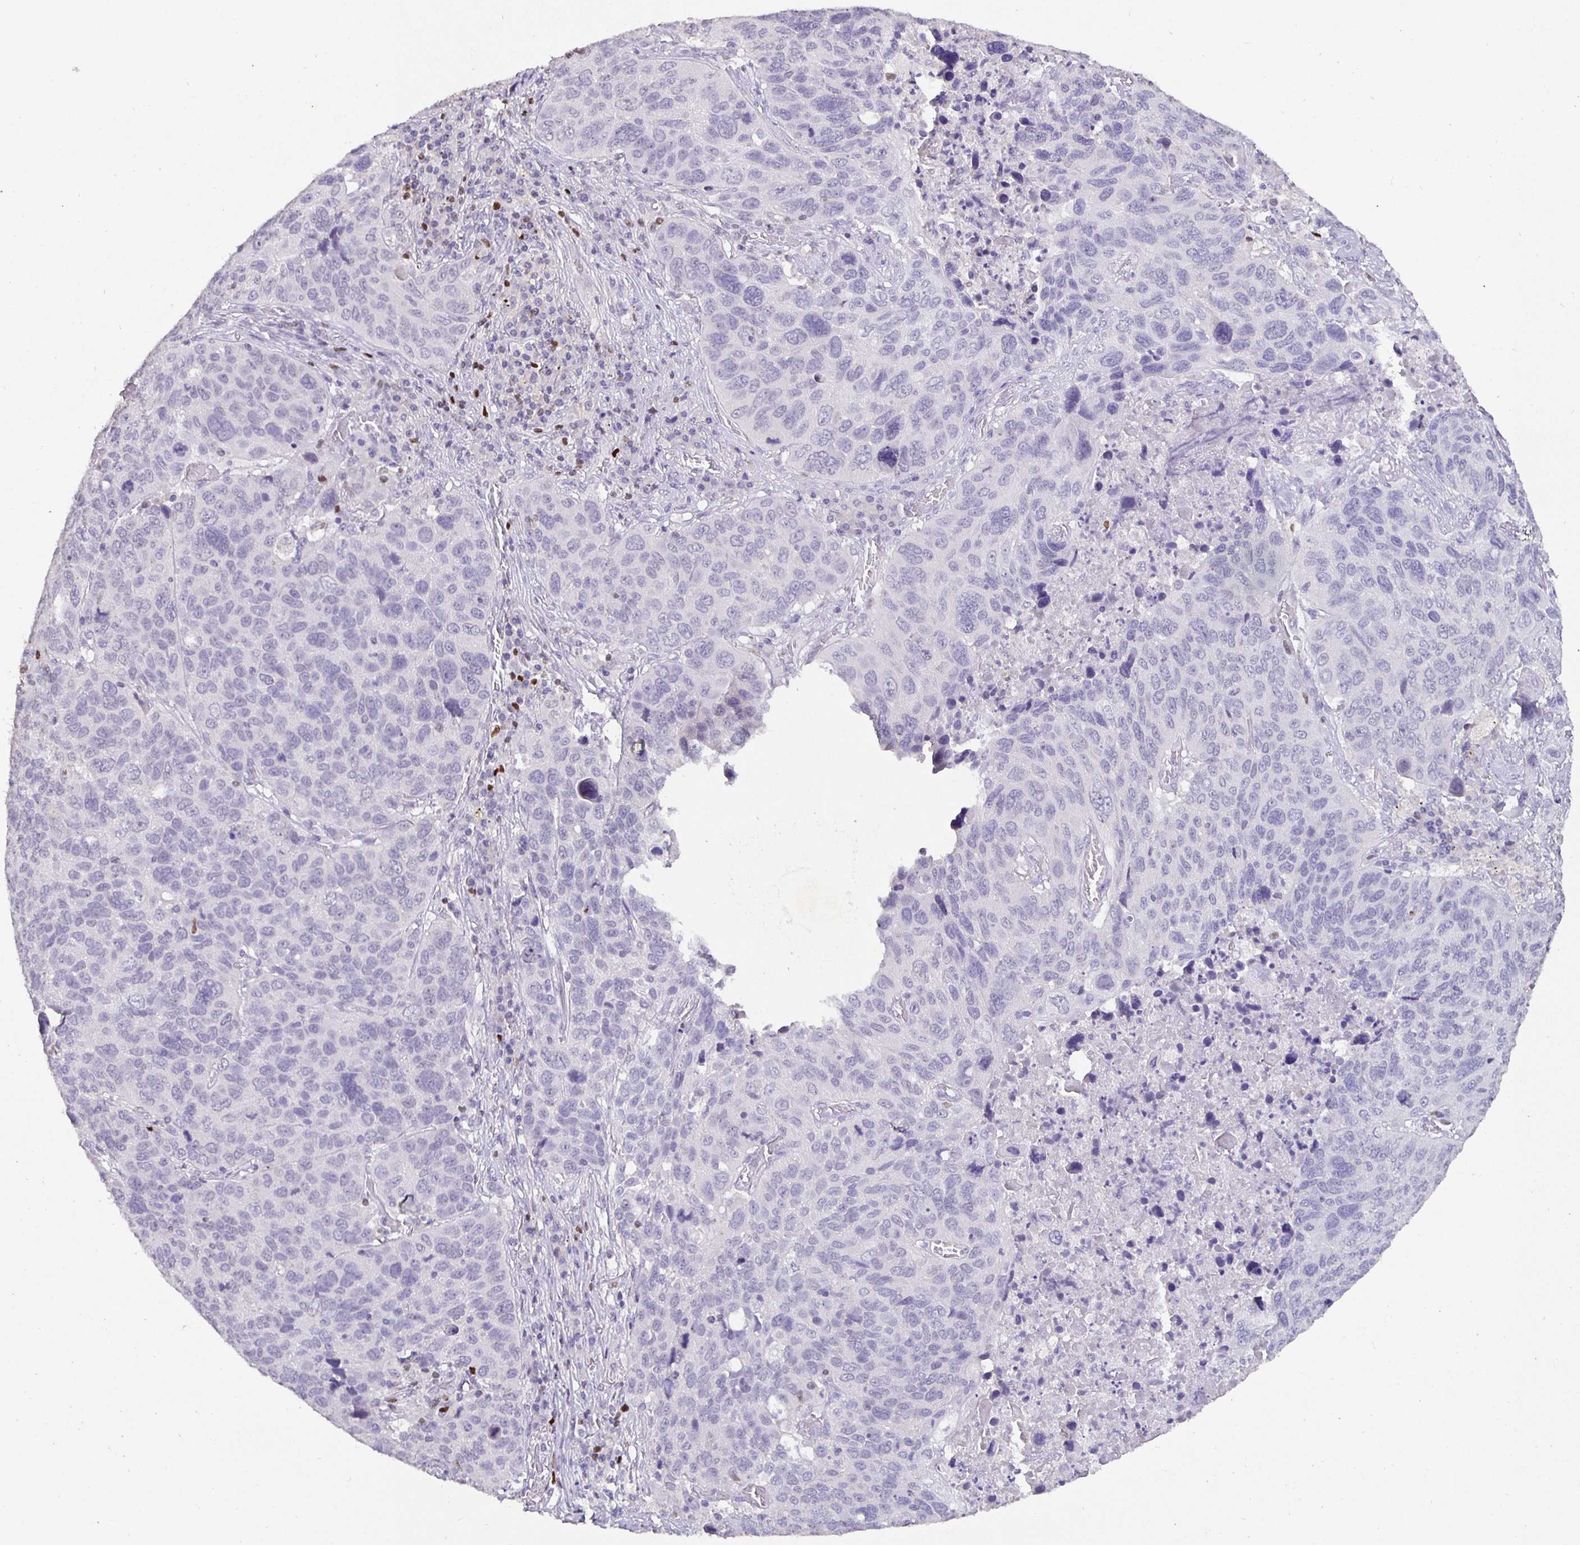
{"staining": {"intensity": "negative", "quantity": "none", "location": "none"}, "tissue": "lung cancer", "cell_type": "Tumor cells", "image_type": "cancer", "snomed": [{"axis": "morphology", "description": "Squamous cell carcinoma, NOS"}, {"axis": "topography", "description": "Lung"}], "caption": "High power microscopy histopathology image of an immunohistochemistry micrograph of lung squamous cell carcinoma, revealing no significant staining in tumor cells.", "gene": "SATB1", "patient": {"sex": "male", "age": 68}}